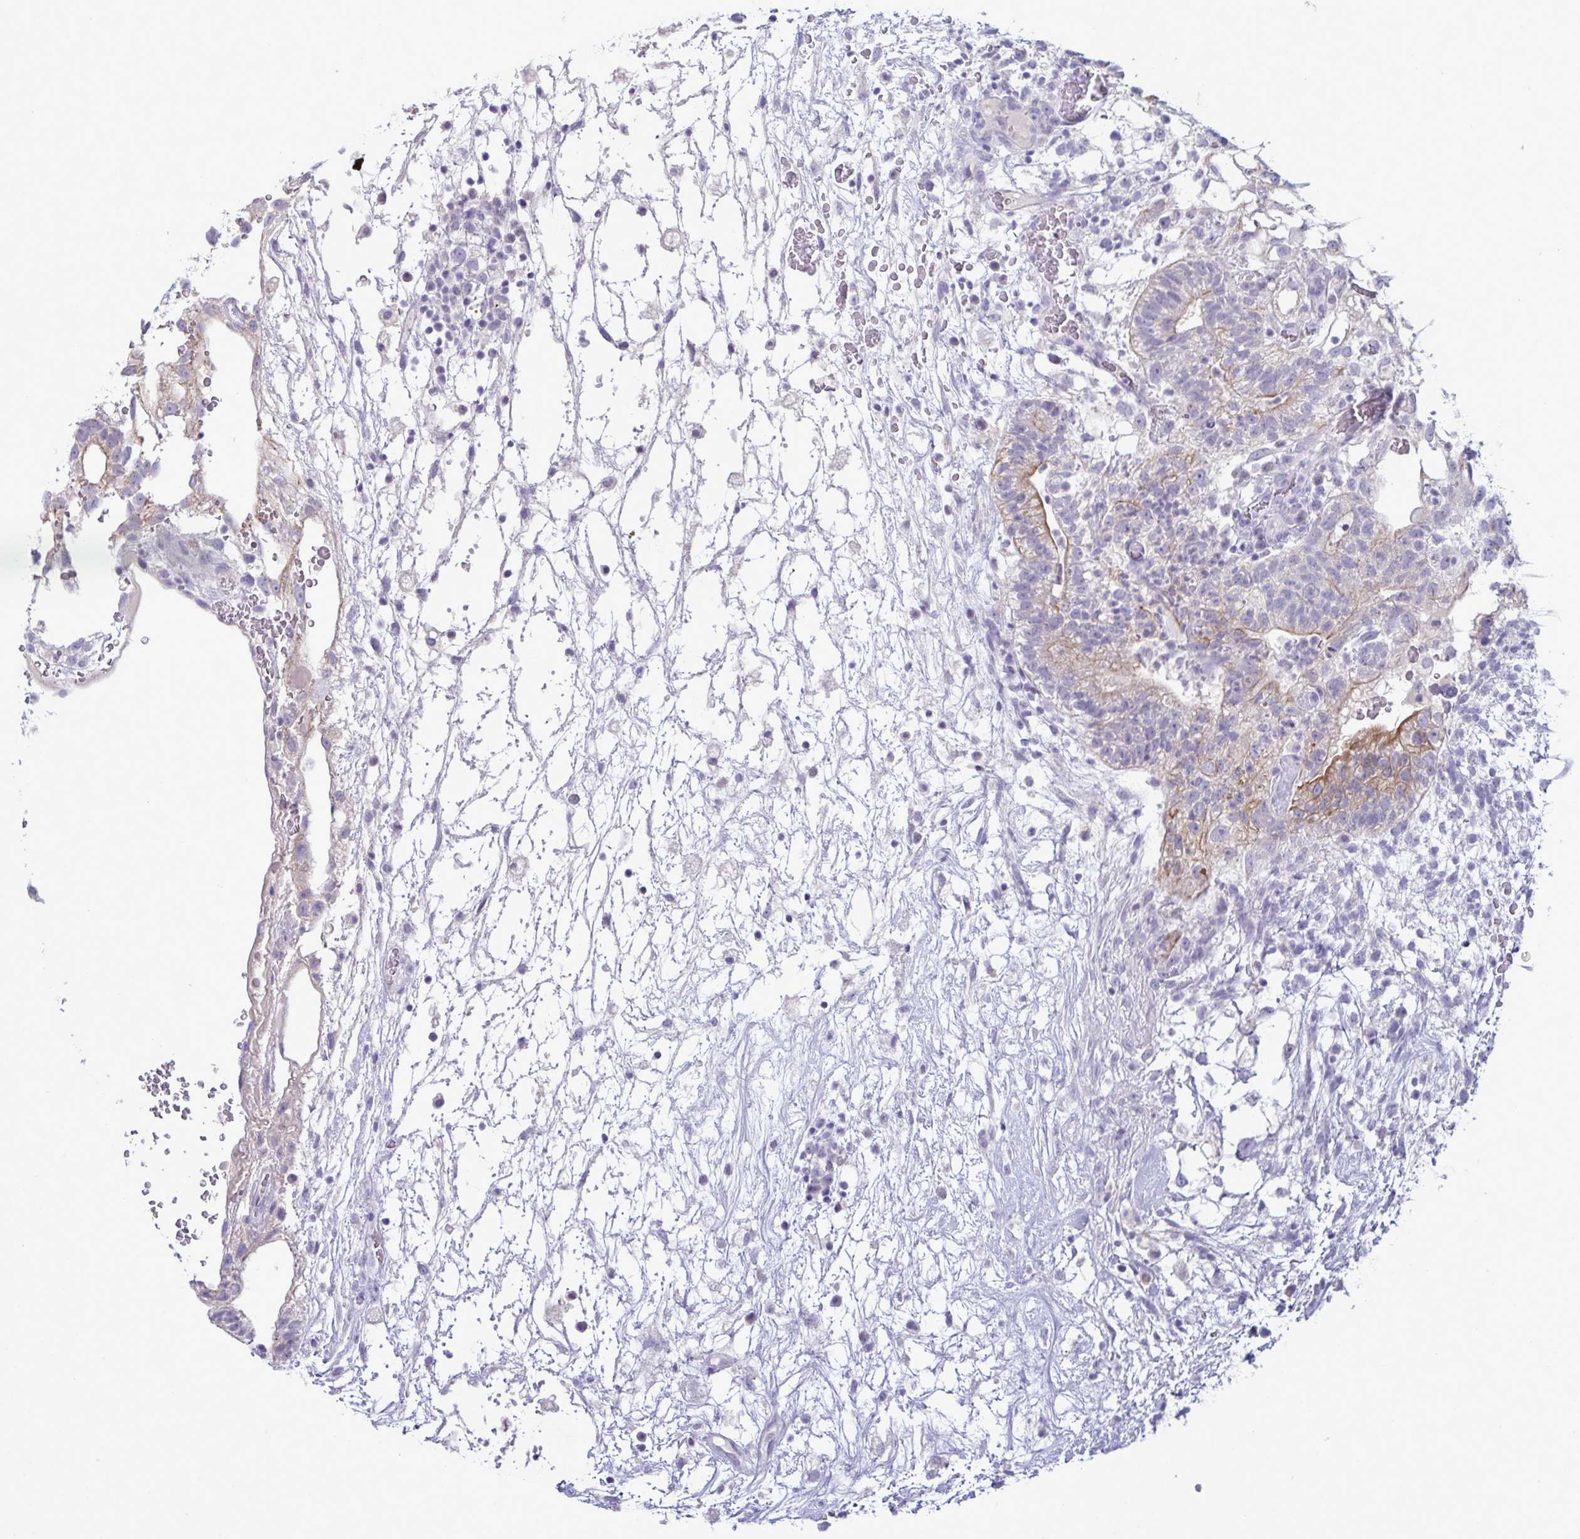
{"staining": {"intensity": "moderate", "quantity": "<25%", "location": "cytoplasmic/membranous"}, "tissue": "testis cancer", "cell_type": "Tumor cells", "image_type": "cancer", "snomed": [{"axis": "morphology", "description": "Normal tissue, NOS"}, {"axis": "morphology", "description": "Carcinoma, Embryonal, NOS"}, {"axis": "topography", "description": "Testis"}], "caption": "Immunohistochemical staining of human testis embryonal carcinoma displays low levels of moderate cytoplasmic/membranous positivity in about <25% of tumor cells.", "gene": "TENT5D", "patient": {"sex": "male", "age": 32}}